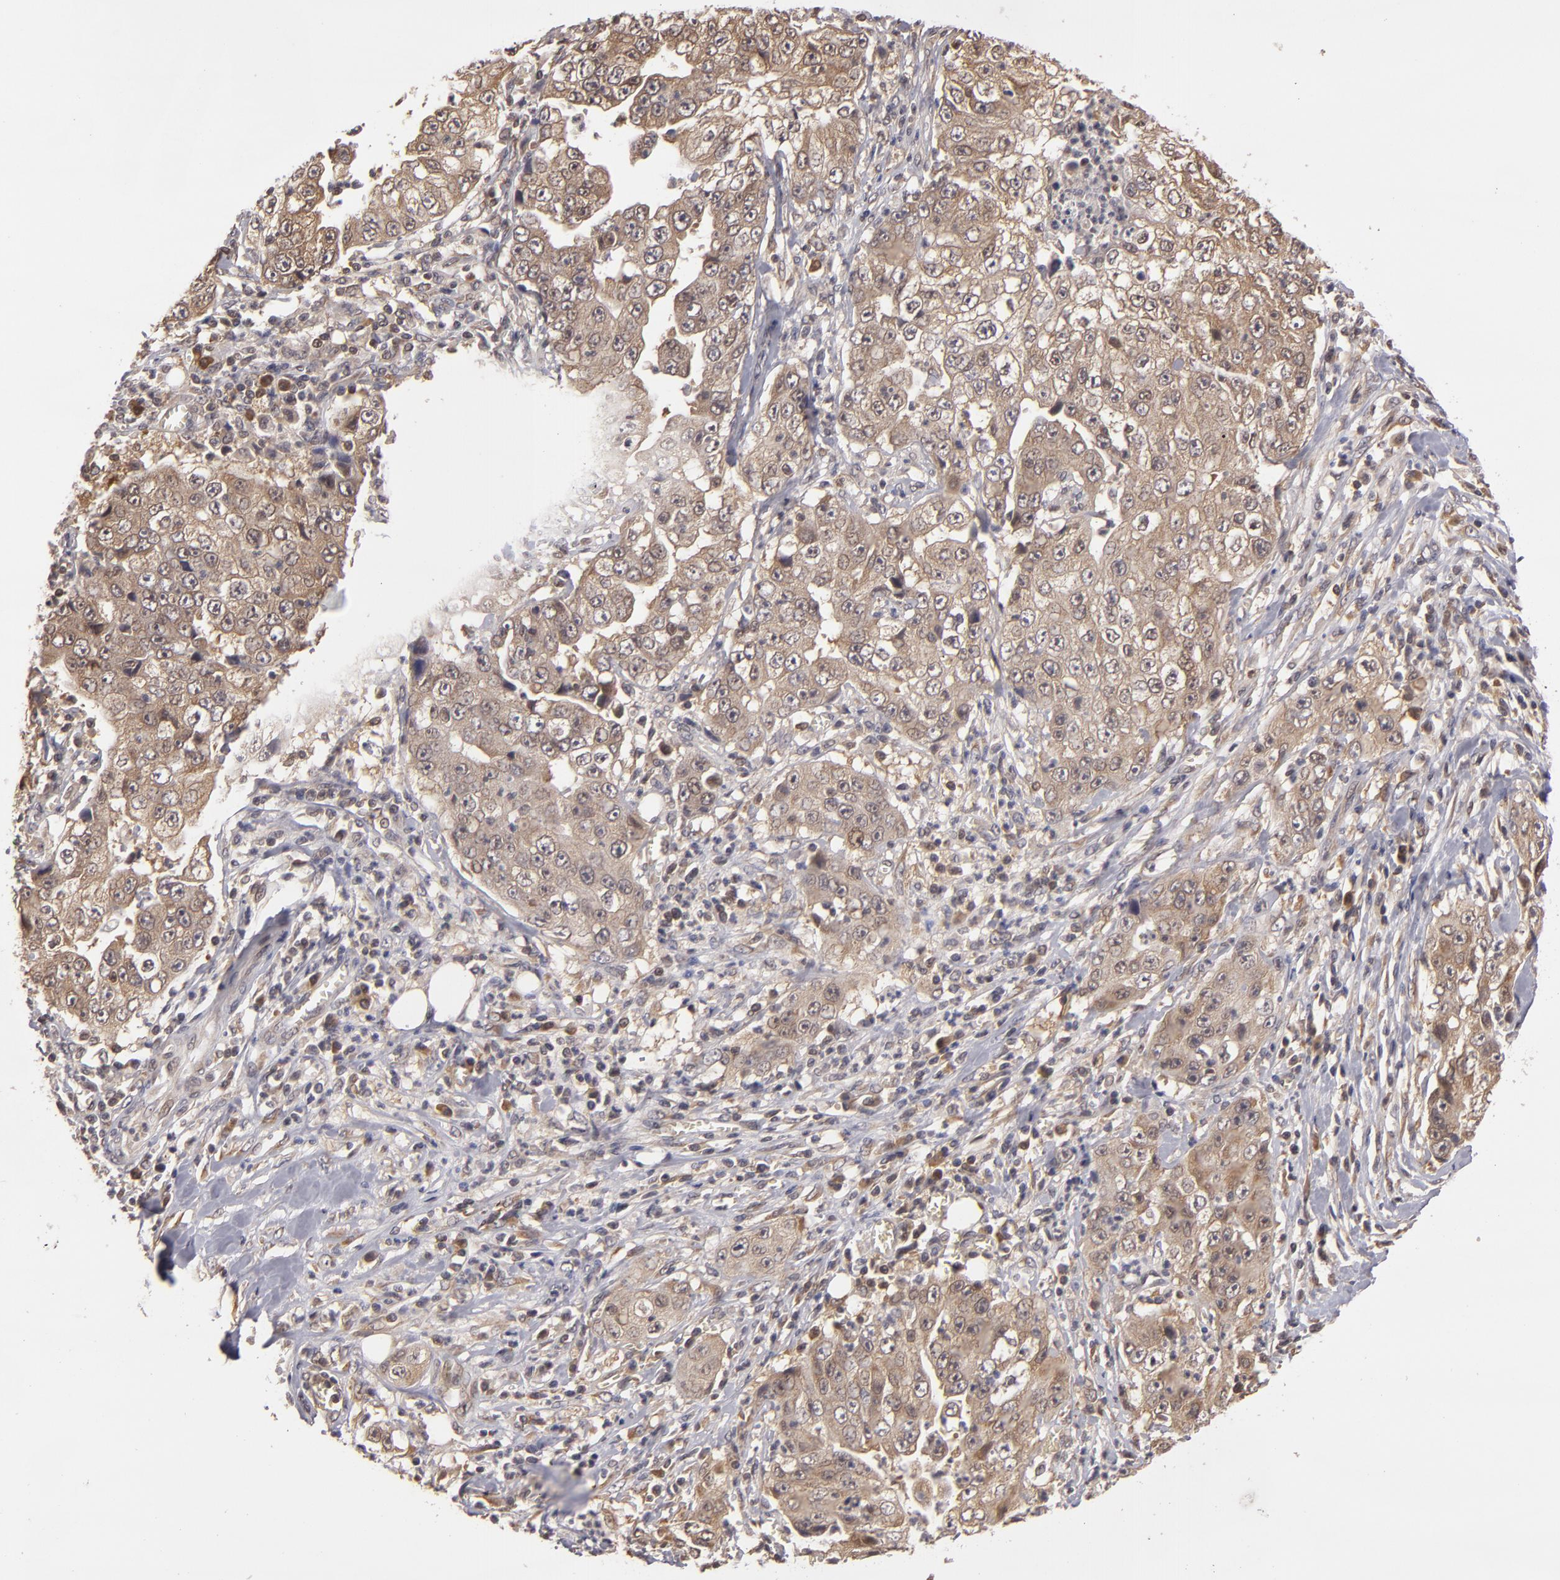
{"staining": {"intensity": "moderate", "quantity": ">75%", "location": "cytoplasmic/membranous"}, "tissue": "lung cancer", "cell_type": "Tumor cells", "image_type": "cancer", "snomed": [{"axis": "morphology", "description": "Squamous cell carcinoma, NOS"}, {"axis": "topography", "description": "Lung"}], "caption": "Human lung cancer stained with a protein marker displays moderate staining in tumor cells.", "gene": "MAPK3", "patient": {"sex": "male", "age": 64}}